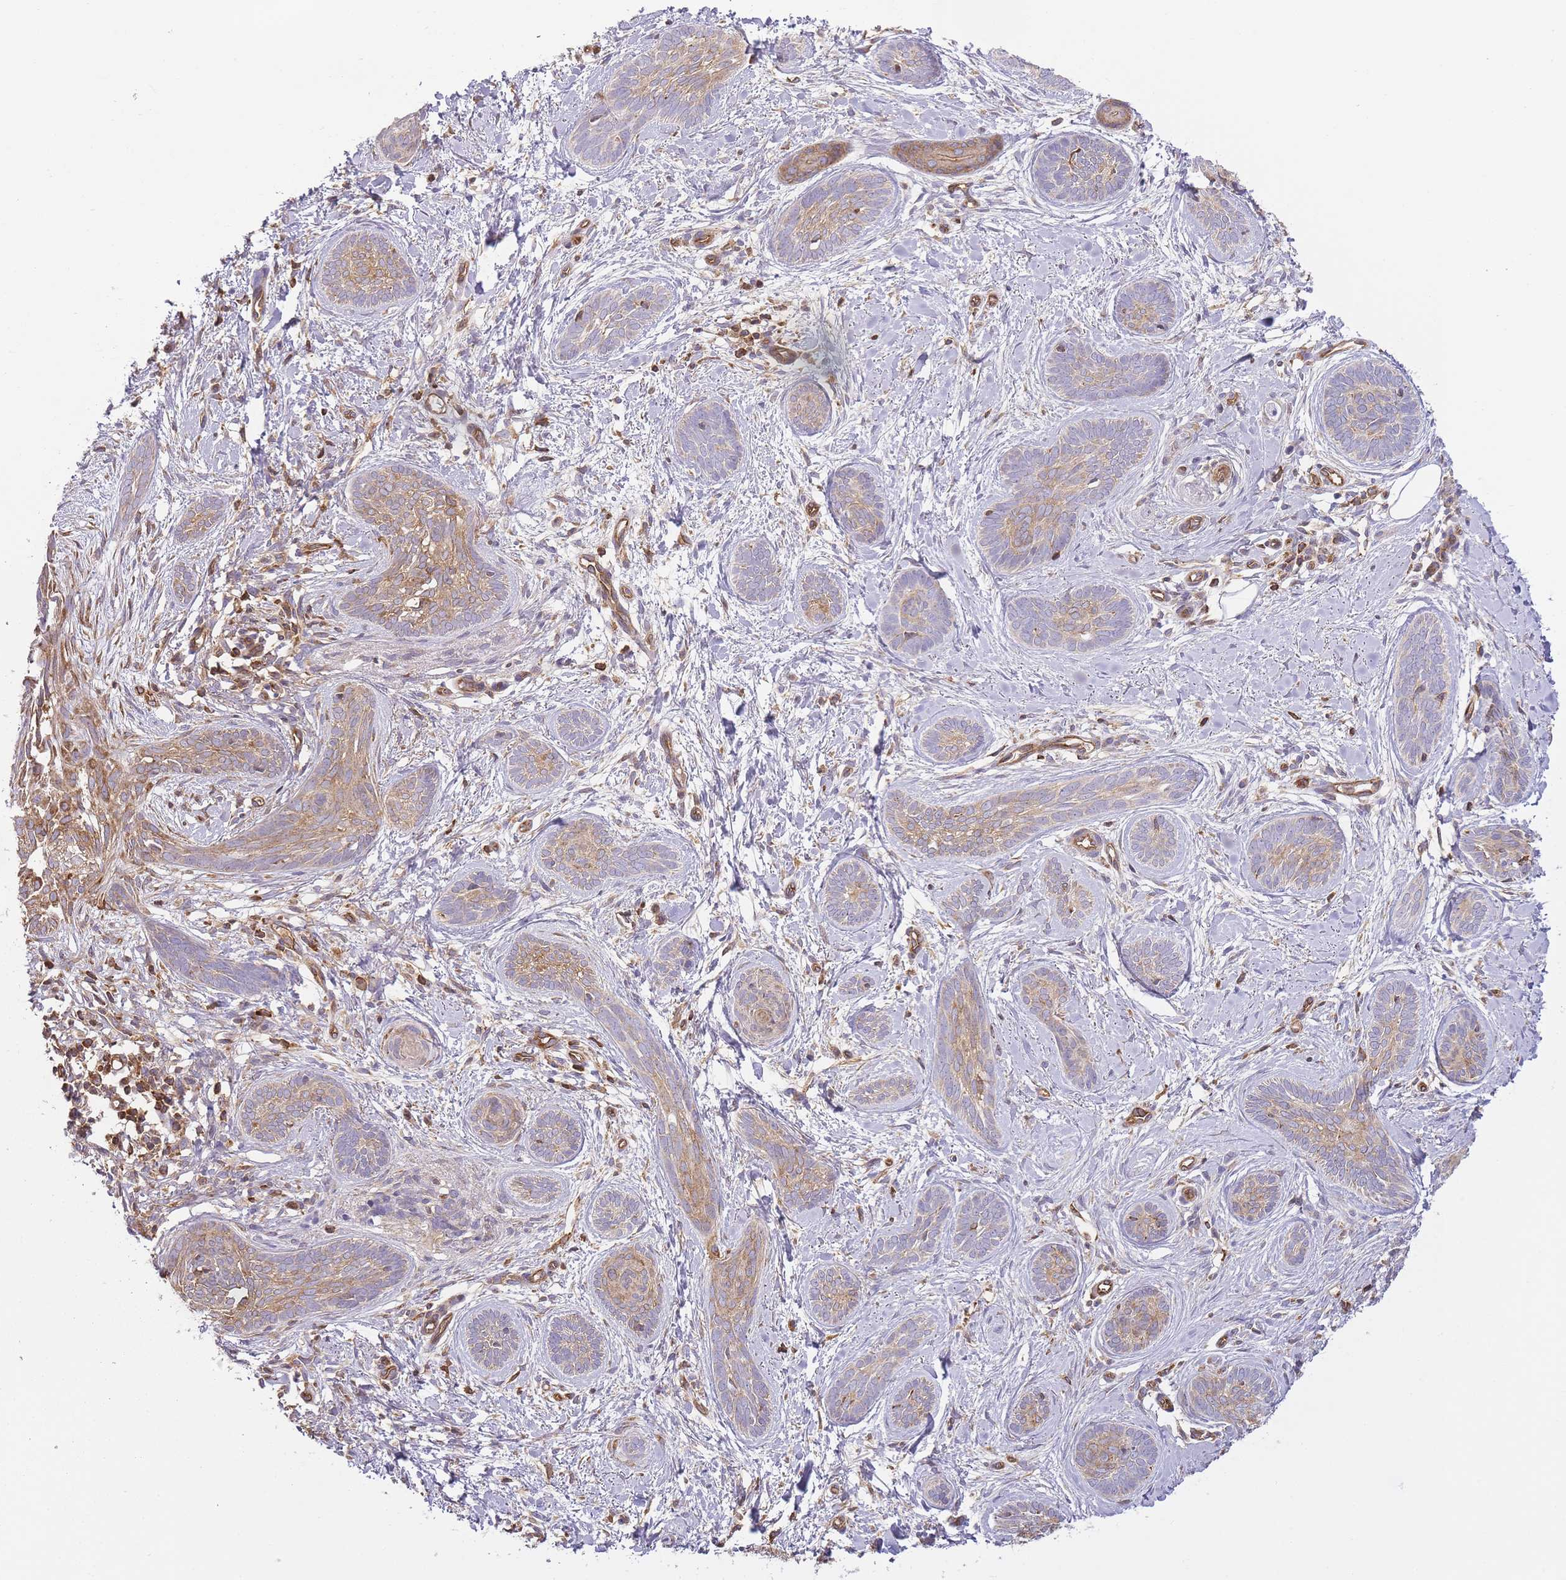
{"staining": {"intensity": "moderate", "quantity": "<25%", "location": "cytoplasmic/membranous"}, "tissue": "skin cancer", "cell_type": "Tumor cells", "image_type": "cancer", "snomed": [{"axis": "morphology", "description": "Basal cell carcinoma"}, {"axis": "topography", "description": "Skin"}], "caption": "This is an image of IHC staining of basal cell carcinoma (skin), which shows moderate expression in the cytoplasmic/membranous of tumor cells.", "gene": "MSN", "patient": {"sex": "female", "age": 81}}